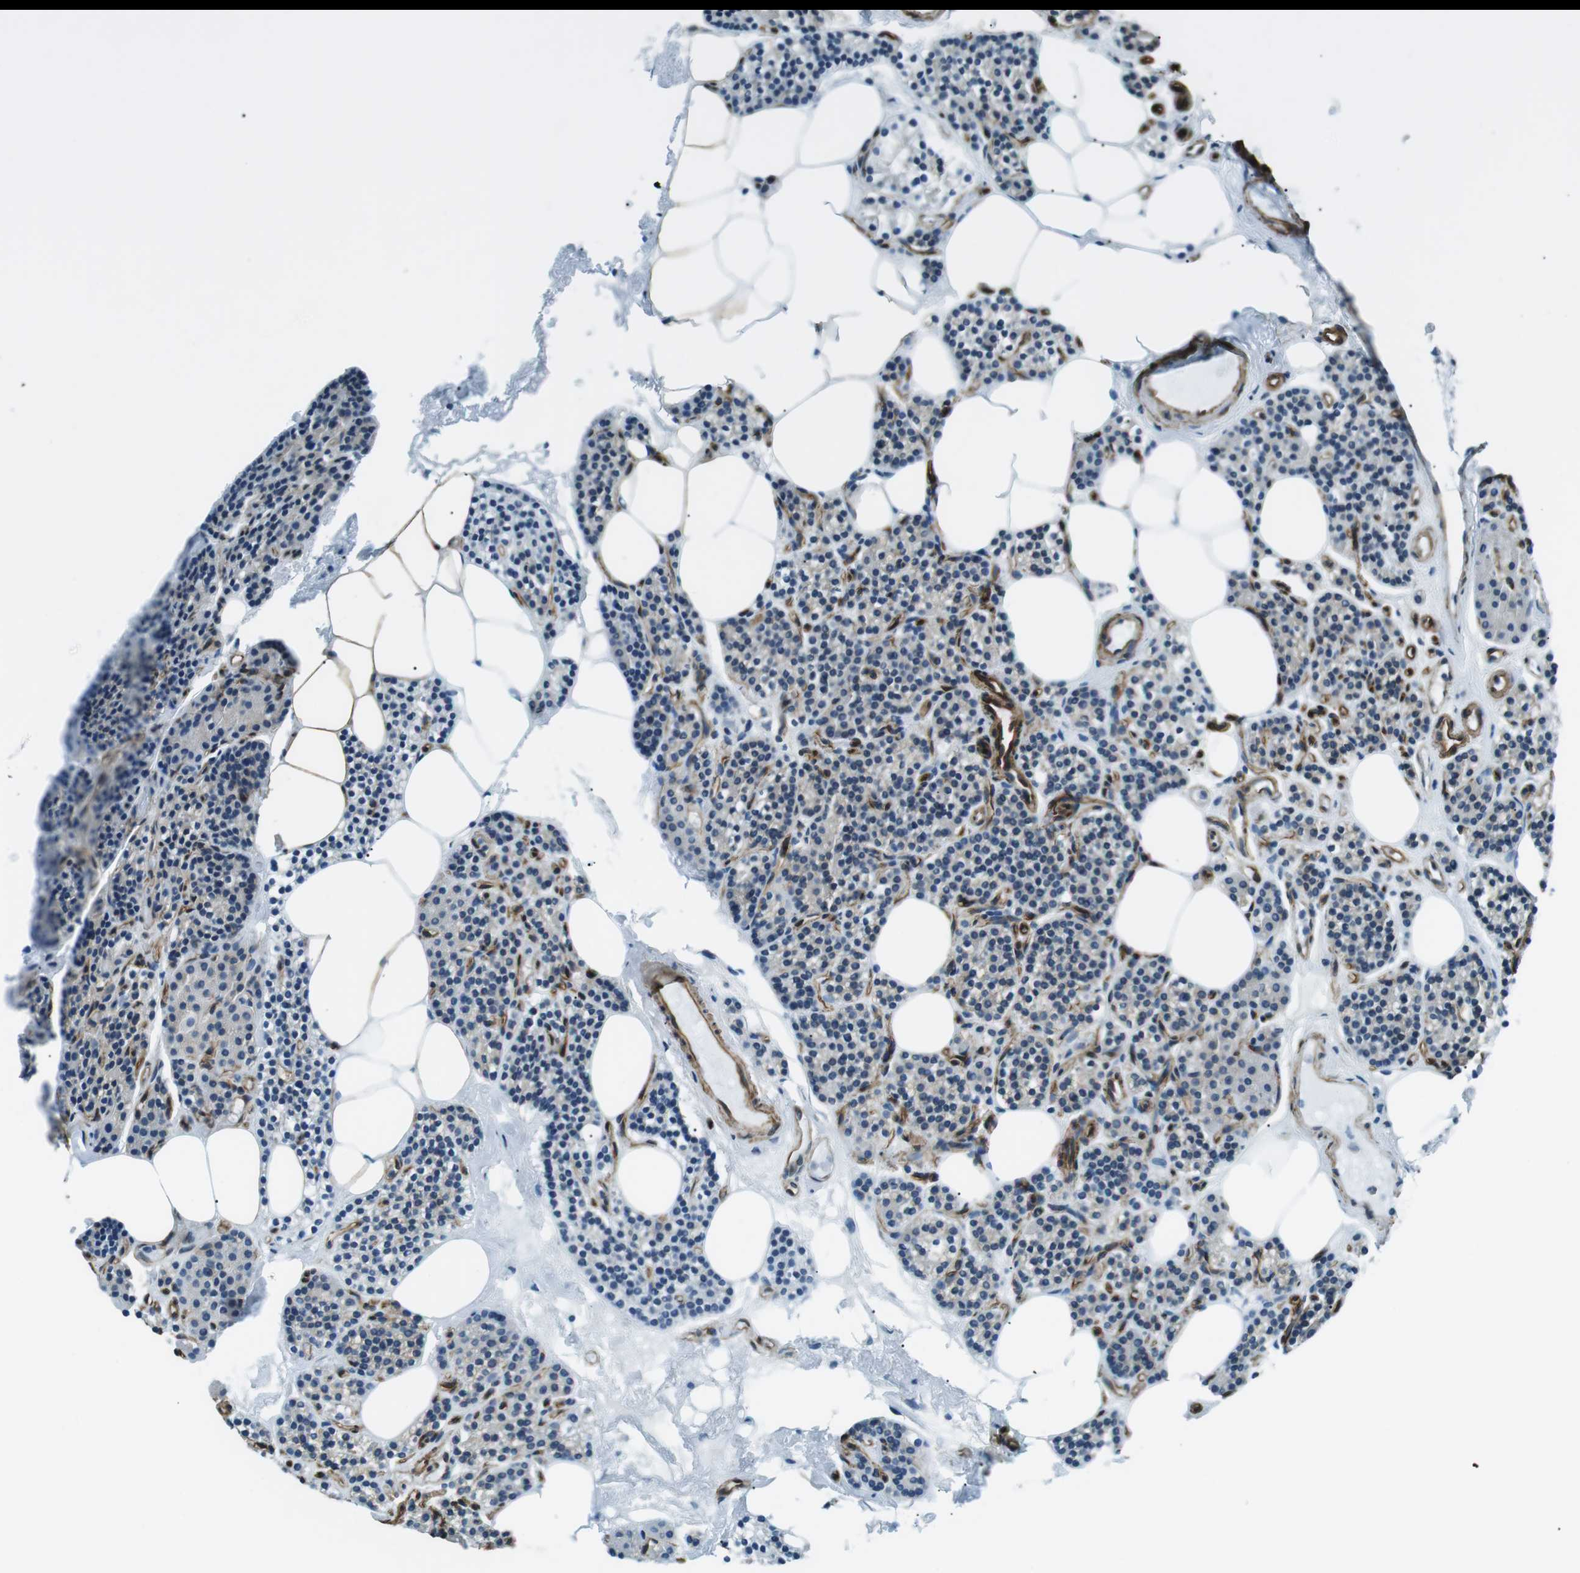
{"staining": {"intensity": "moderate", "quantity": "25%-75%", "location": "cytoplasmic/membranous"}, "tissue": "parathyroid gland", "cell_type": "Glandular cells", "image_type": "normal", "snomed": [{"axis": "morphology", "description": "Normal tissue, NOS"}, {"axis": "morphology", "description": "Adenoma, NOS"}, {"axis": "topography", "description": "Parathyroid gland"}], "caption": "IHC image of benign human parathyroid gland stained for a protein (brown), which displays medium levels of moderate cytoplasmic/membranous staining in about 25%-75% of glandular cells.", "gene": "ODR4", "patient": {"sex": "female", "age": 74}}